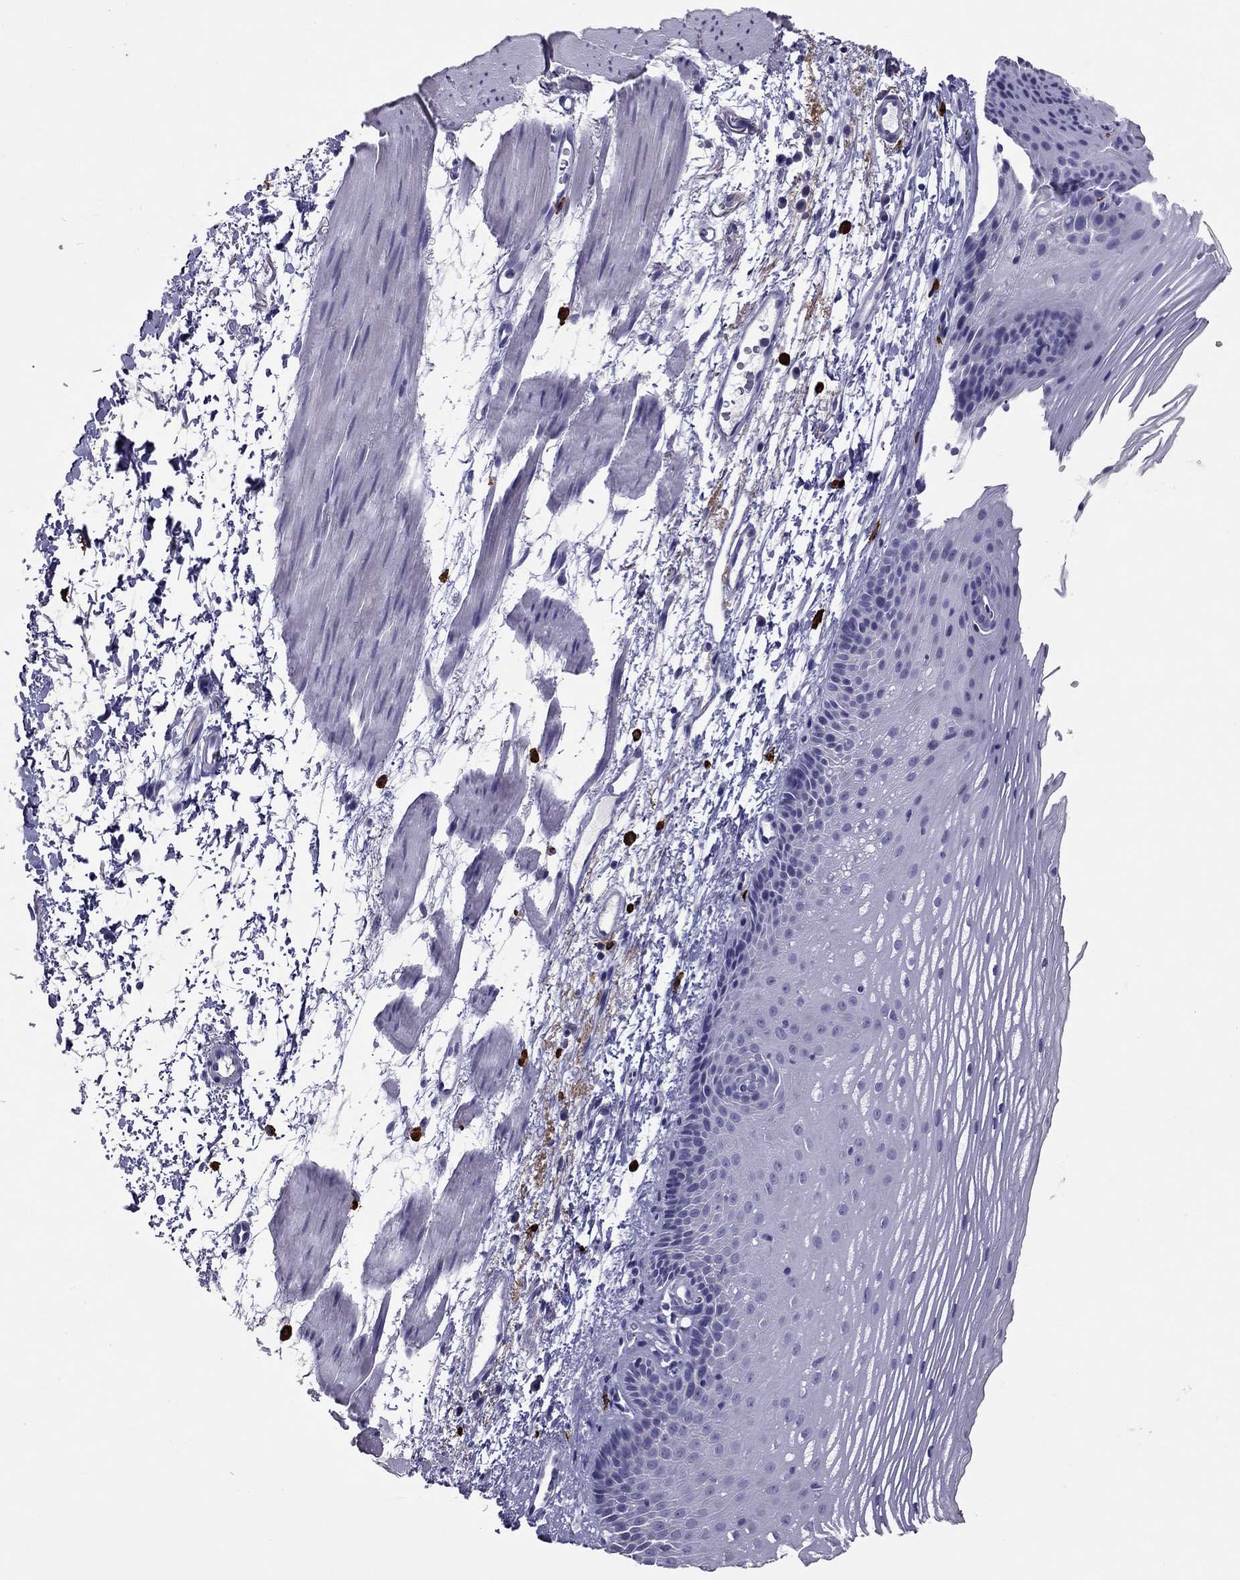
{"staining": {"intensity": "negative", "quantity": "none", "location": "none"}, "tissue": "esophagus", "cell_type": "Squamous epithelial cells", "image_type": "normal", "snomed": [{"axis": "morphology", "description": "Normal tissue, NOS"}, {"axis": "topography", "description": "Esophagus"}], "caption": "Immunohistochemistry photomicrograph of normal esophagus: esophagus stained with DAB demonstrates no significant protein positivity in squamous epithelial cells. Brightfield microscopy of IHC stained with DAB (3,3'-diaminobenzidine) (brown) and hematoxylin (blue), captured at high magnification.", "gene": "IL17REL", "patient": {"sex": "male", "age": 76}}